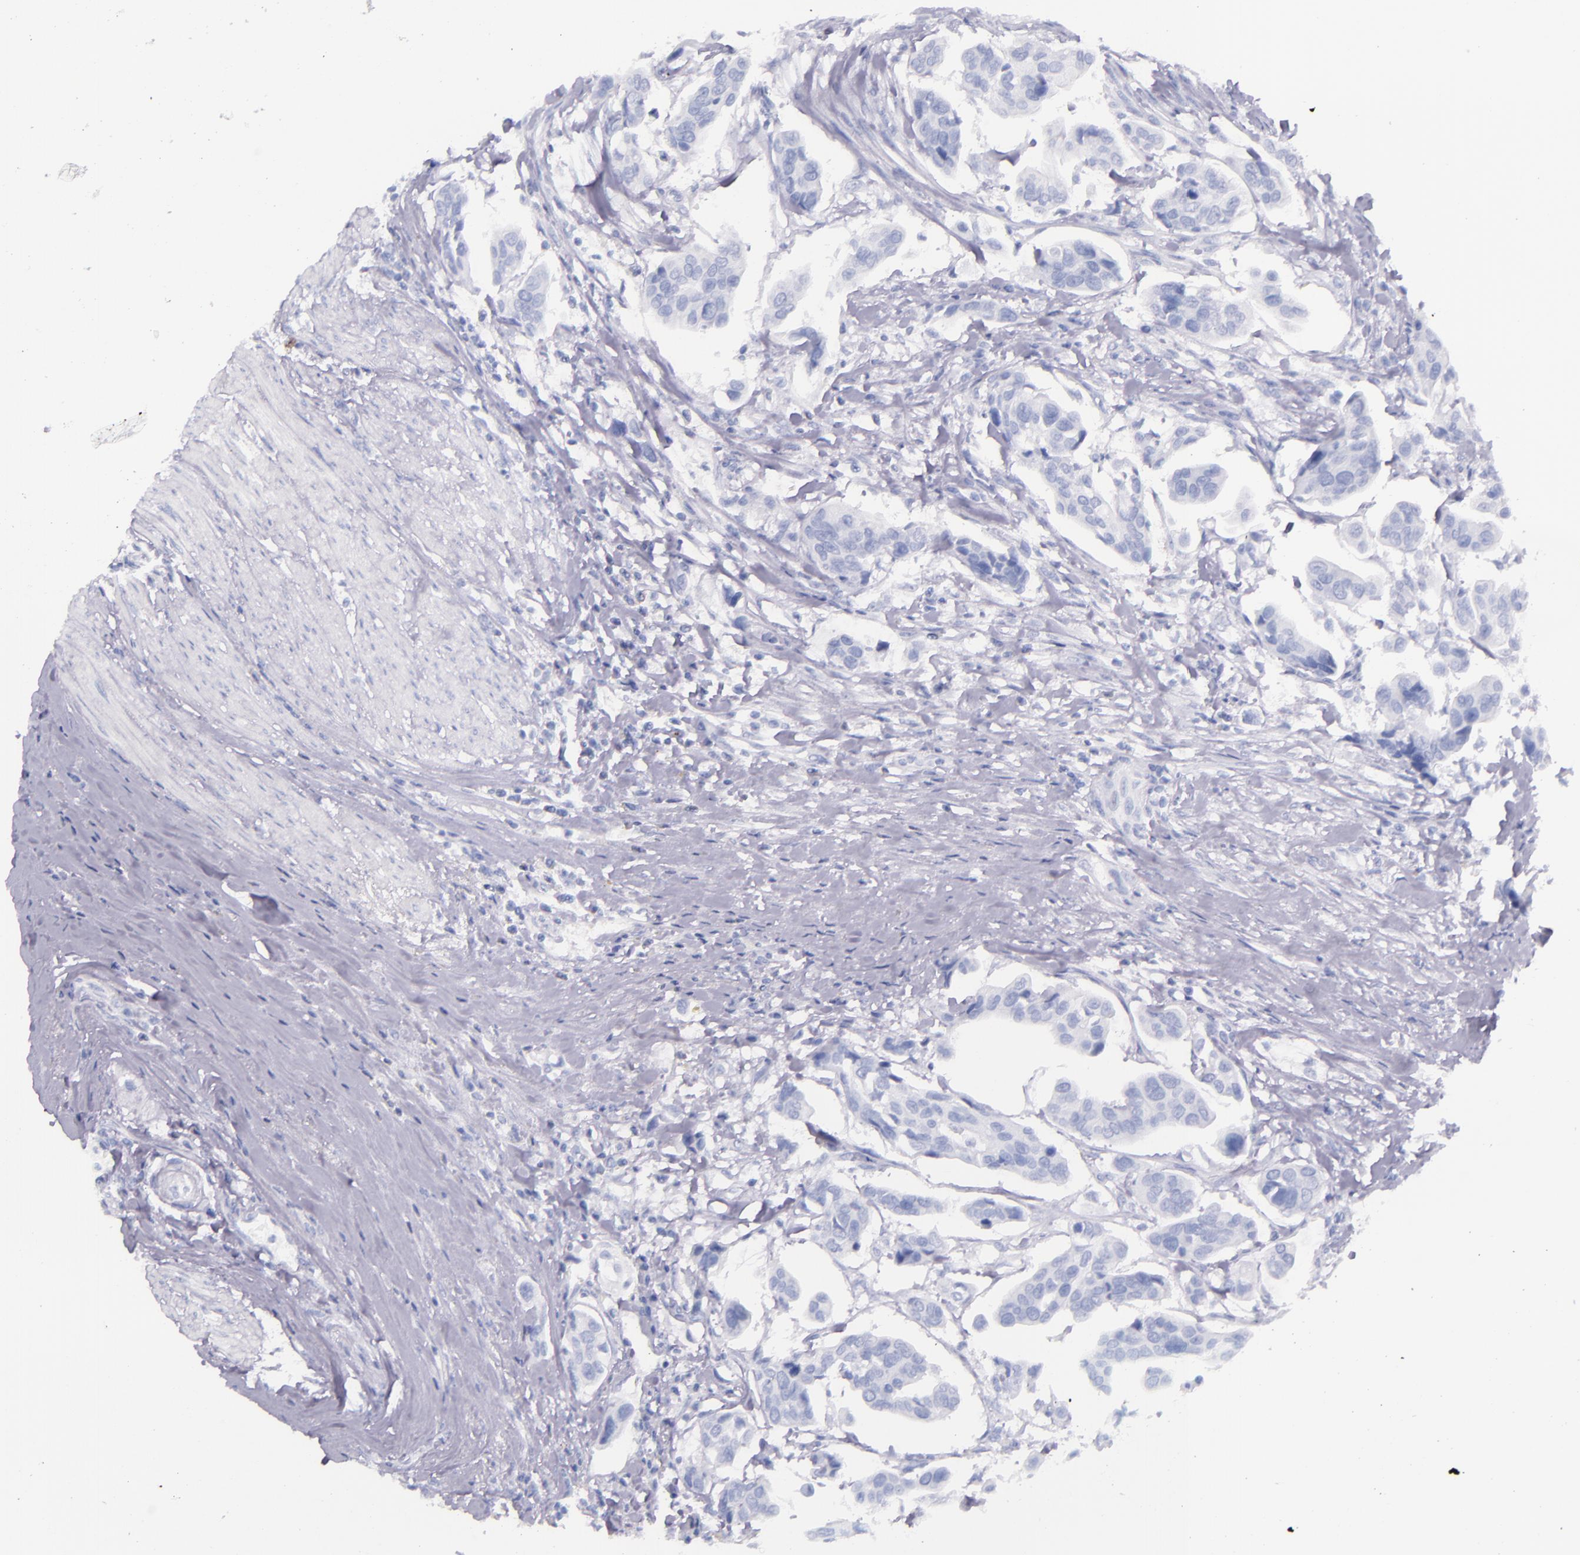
{"staining": {"intensity": "negative", "quantity": "none", "location": "none"}, "tissue": "urothelial cancer", "cell_type": "Tumor cells", "image_type": "cancer", "snomed": [{"axis": "morphology", "description": "Adenocarcinoma, NOS"}, {"axis": "topography", "description": "Urinary bladder"}], "caption": "Human adenocarcinoma stained for a protein using immunohistochemistry displays no staining in tumor cells.", "gene": "SFTPB", "patient": {"sex": "male", "age": 61}}